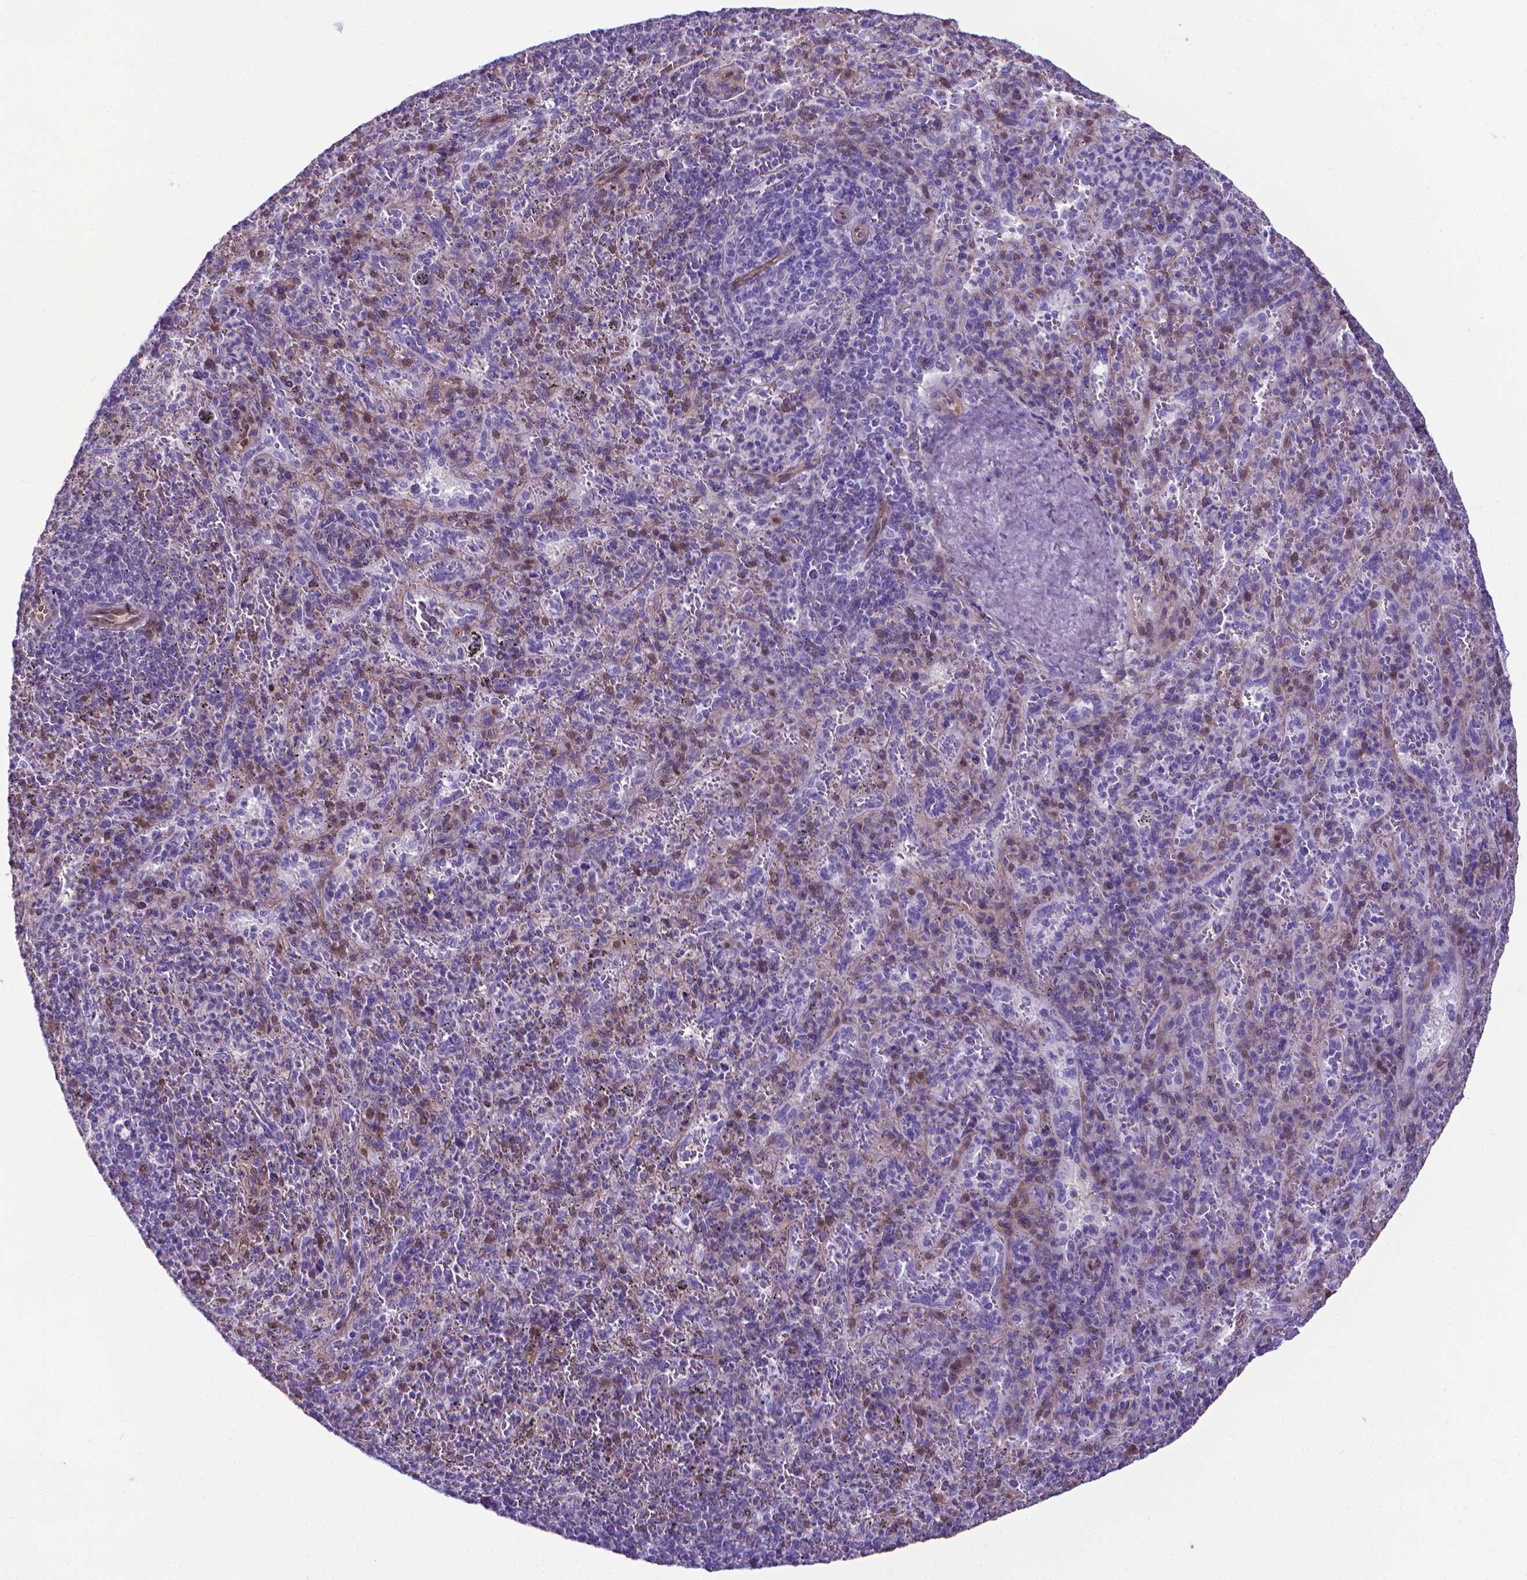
{"staining": {"intensity": "moderate", "quantity": "<25%", "location": "nuclear"}, "tissue": "spleen", "cell_type": "Cells in red pulp", "image_type": "normal", "snomed": [{"axis": "morphology", "description": "Normal tissue, NOS"}, {"axis": "topography", "description": "Spleen"}], "caption": "A brown stain shows moderate nuclear staining of a protein in cells in red pulp of normal spleen.", "gene": "CLIC4", "patient": {"sex": "male", "age": 57}}